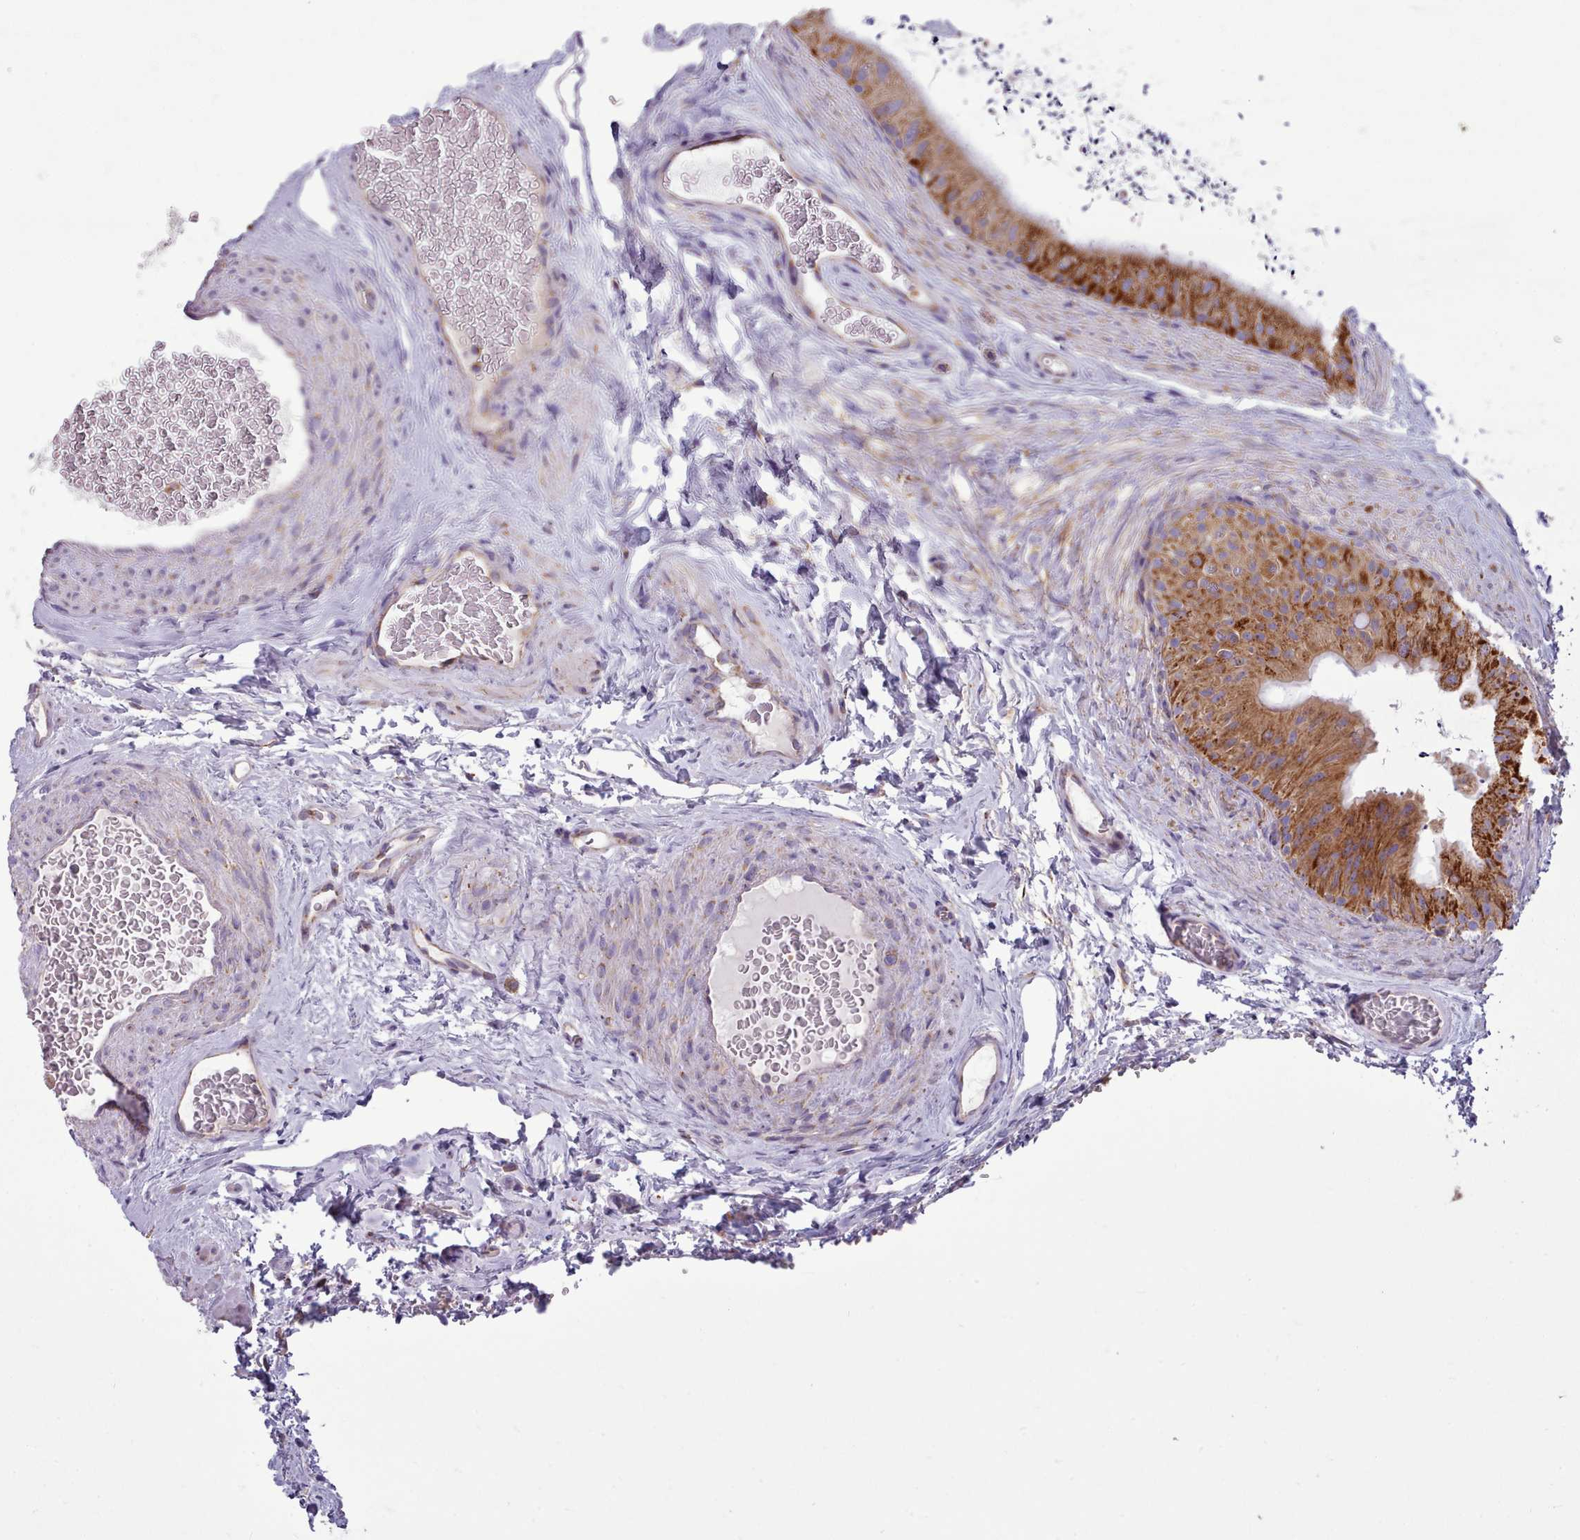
{"staining": {"intensity": "strong", "quantity": ">75%", "location": "cytoplasmic/membranous"}, "tissue": "epididymis", "cell_type": "Glandular cells", "image_type": "normal", "snomed": [{"axis": "morphology", "description": "Normal tissue, NOS"}, {"axis": "topography", "description": "Epididymis"}], "caption": "Epididymis stained with DAB IHC reveals high levels of strong cytoplasmic/membranous positivity in approximately >75% of glandular cells. The staining was performed using DAB (3,3'-diaminobenzidine) to visualize the protein expression in brown, while the nuclei were stained in blue with hematoxylin (Magnification: 20x).", "gene": "SRP54", "patient": {"sex": "male", "age": 50}}